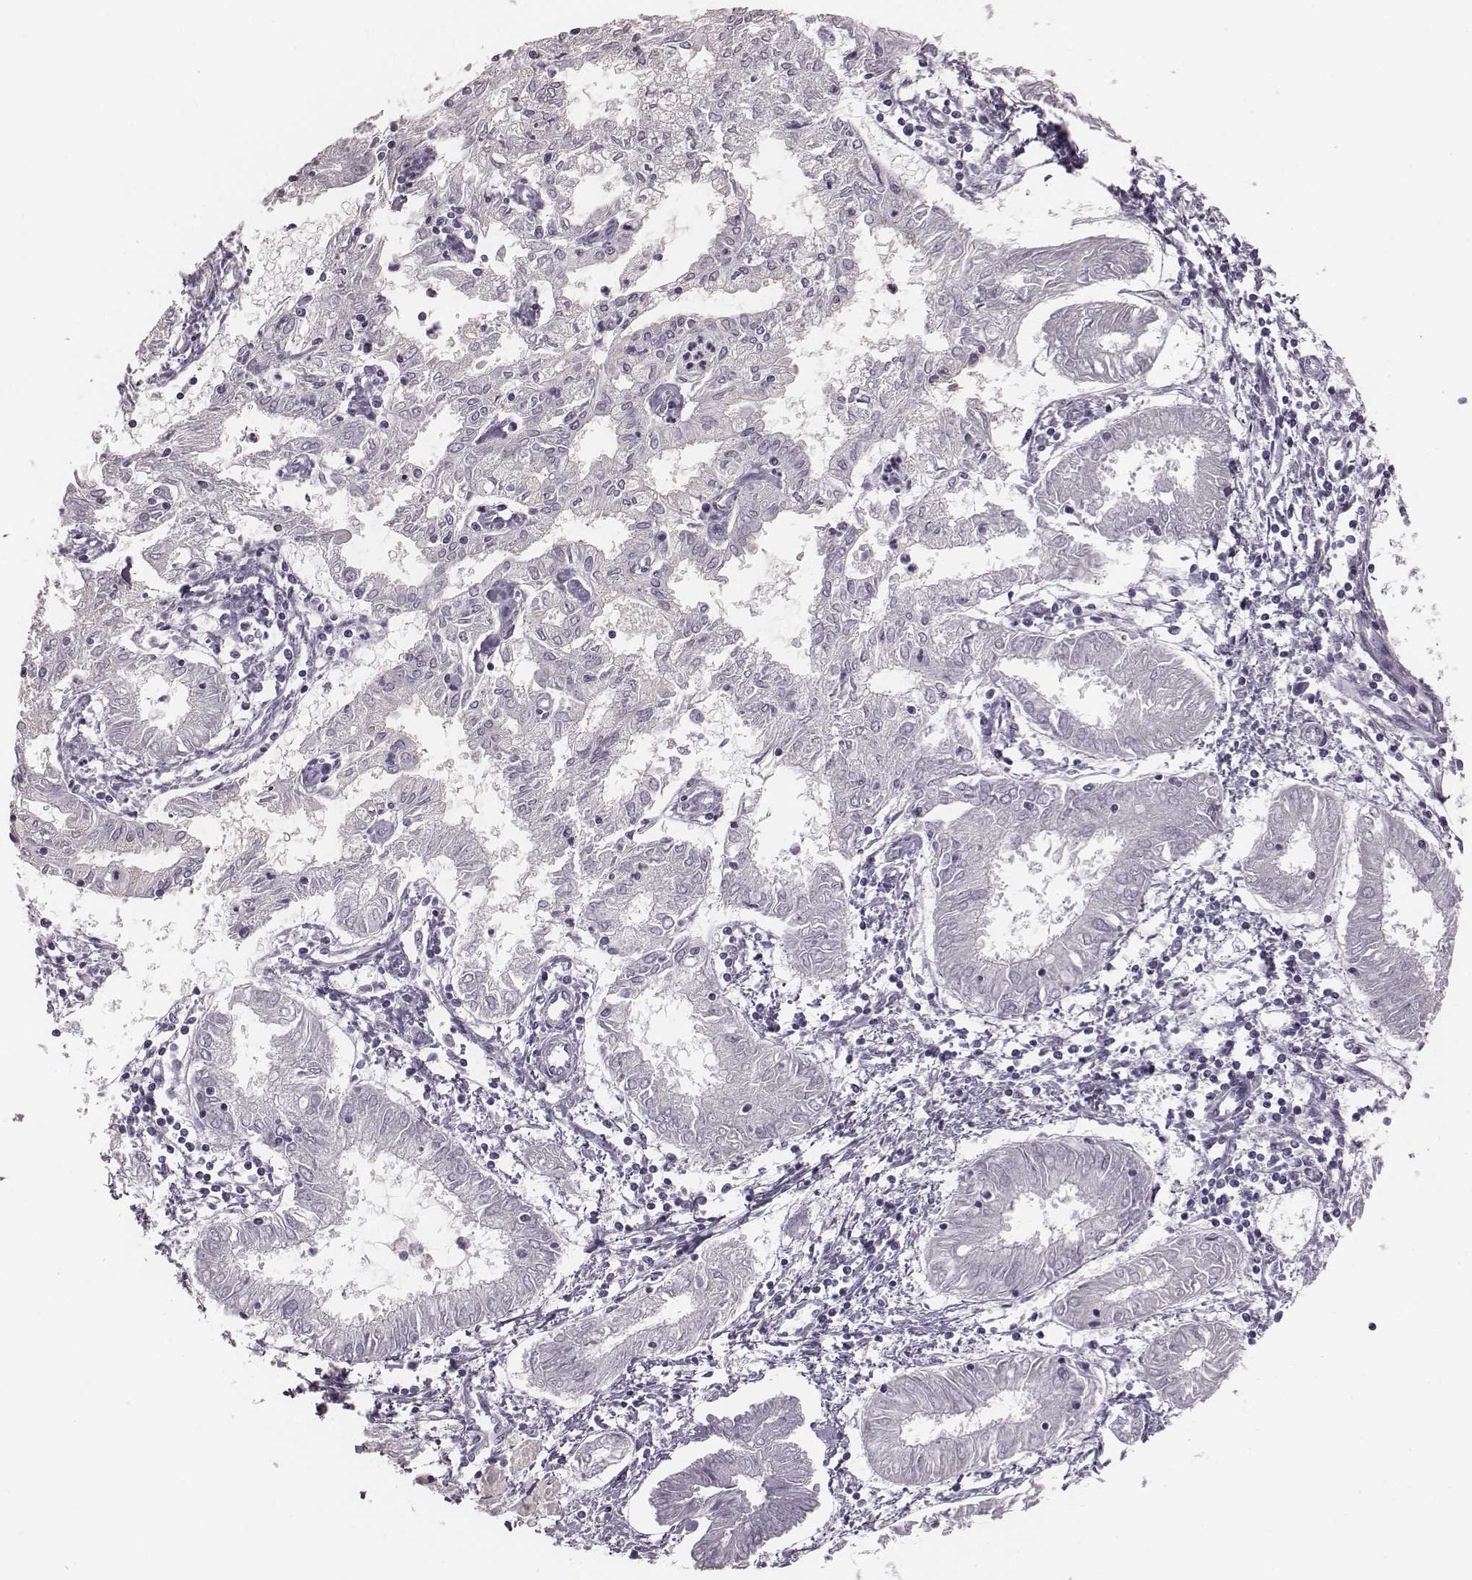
{"staining": {"intensity": "negative", "quantity": "none", "location": "none"}, "tissue": "endometrial cancer", "cell_type": "Tumor cells", "image_type": "cancer", "snomed": [{"axis": "morphology", "description": "Adenocarcinoma, NOS"}, {"axis": "topography", "description": "Endometrium"}], "caption": "Tumor cells are negative for protein expression in human endometrial cancer (adenocarcinoma).", "gene": "PDE8B", "patient": {"sex": "female", "age": 68}}